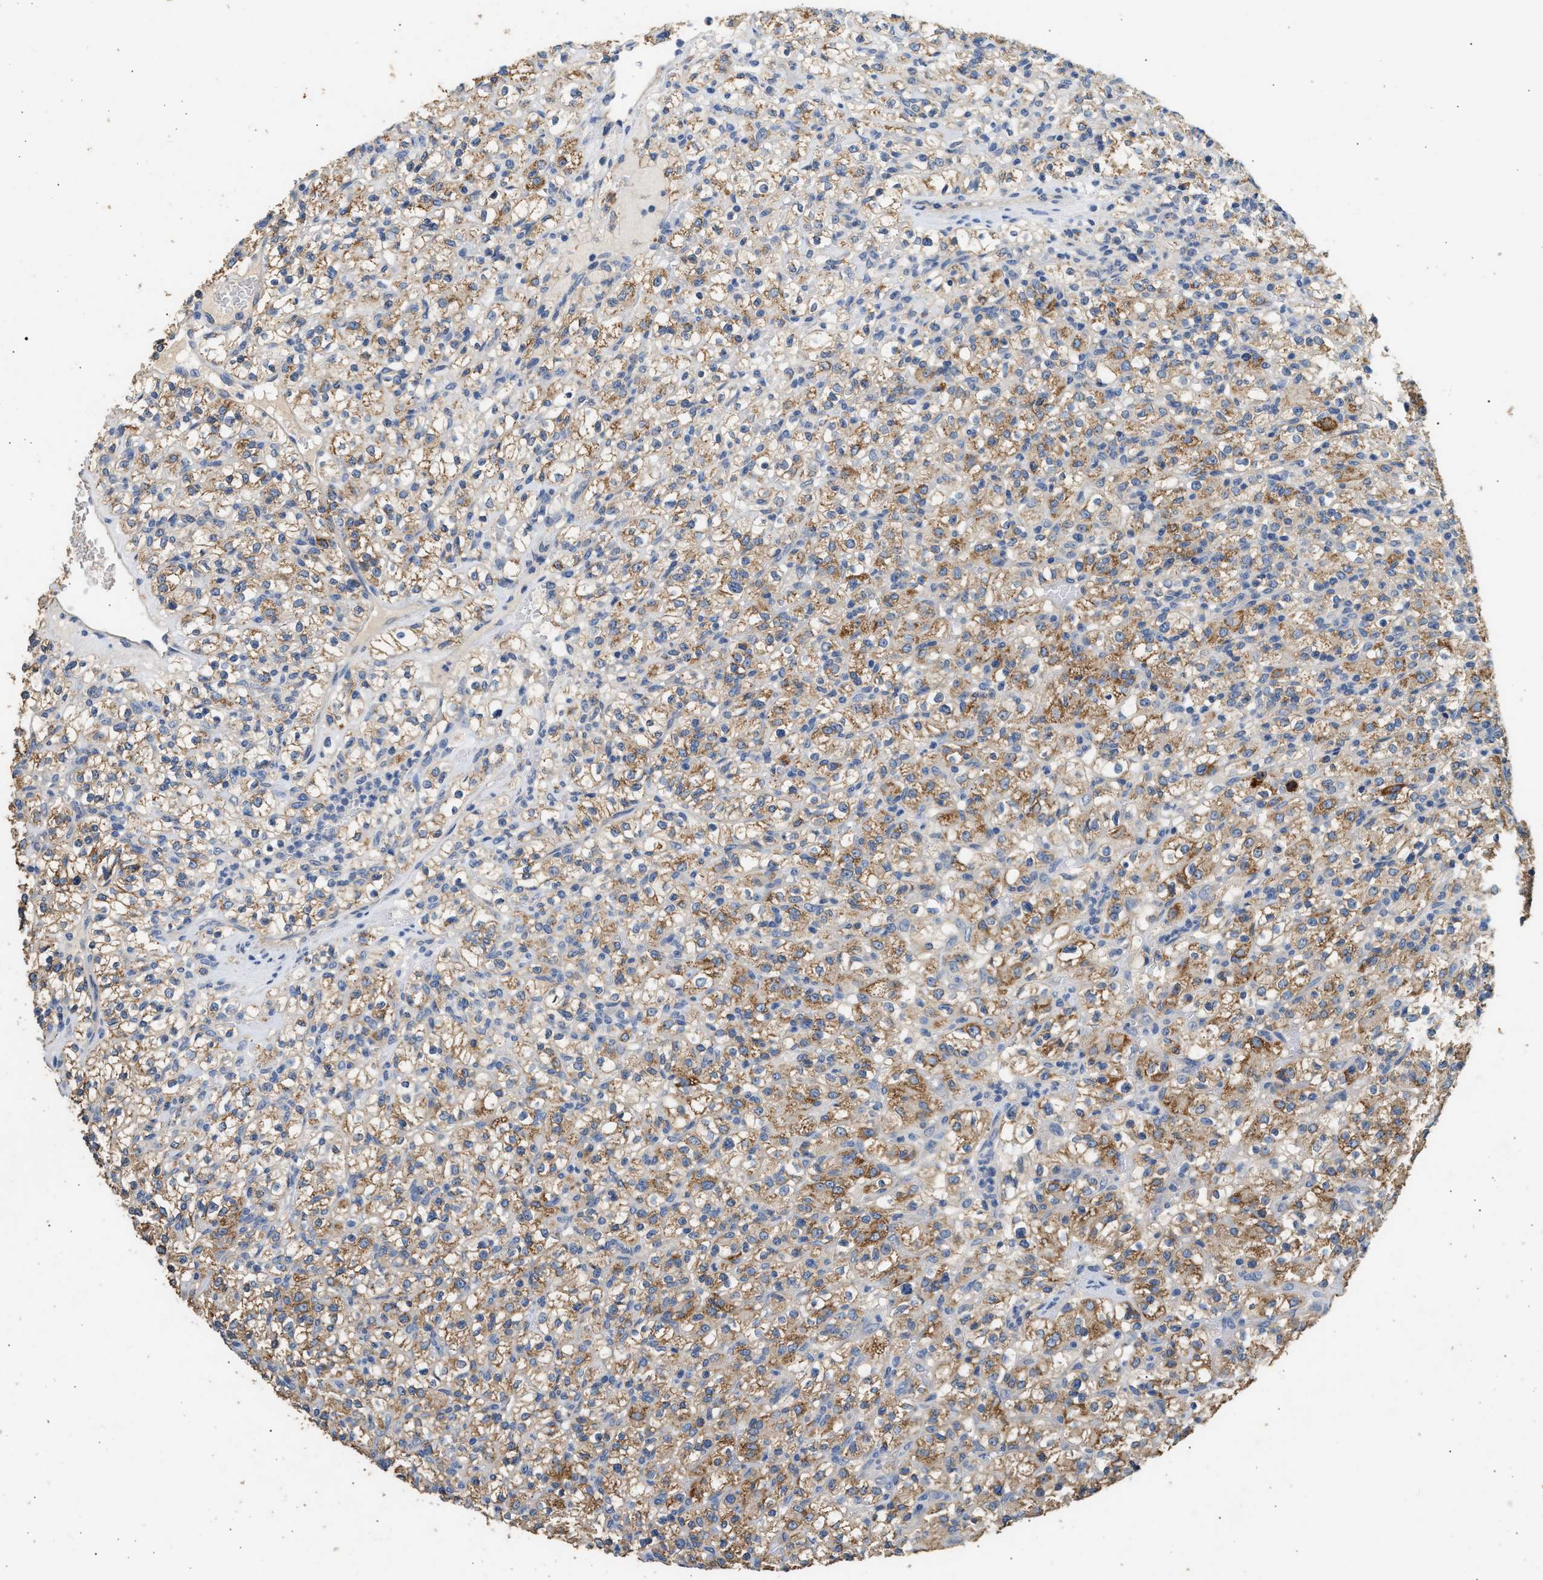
{"staining": {"intensity": "moderate", "quantity": ">75%", "location": "cytoplasmic/membranous"}, "tissue": "renal cancer", "cell_type": "Tumor cells", "image_type": "cancer", "snomed": [{"axis": "morphology", "description": "Normal tissue, NOS"}, {"axis": "morphology", "description": "Adenocarcinoma, NOS"}, {"axis": "topography", "description": "Kidney"}], "caption": "High-power microscopy captured an immunohistochemistry histopathology image of renal cancer (adenocarcinoma), revealing moderate cytoplasmic/membranous expression in approximately >75% of tumor cells.", "gene": "WDR31", "patient": {"sex": "female", "age": 72}}